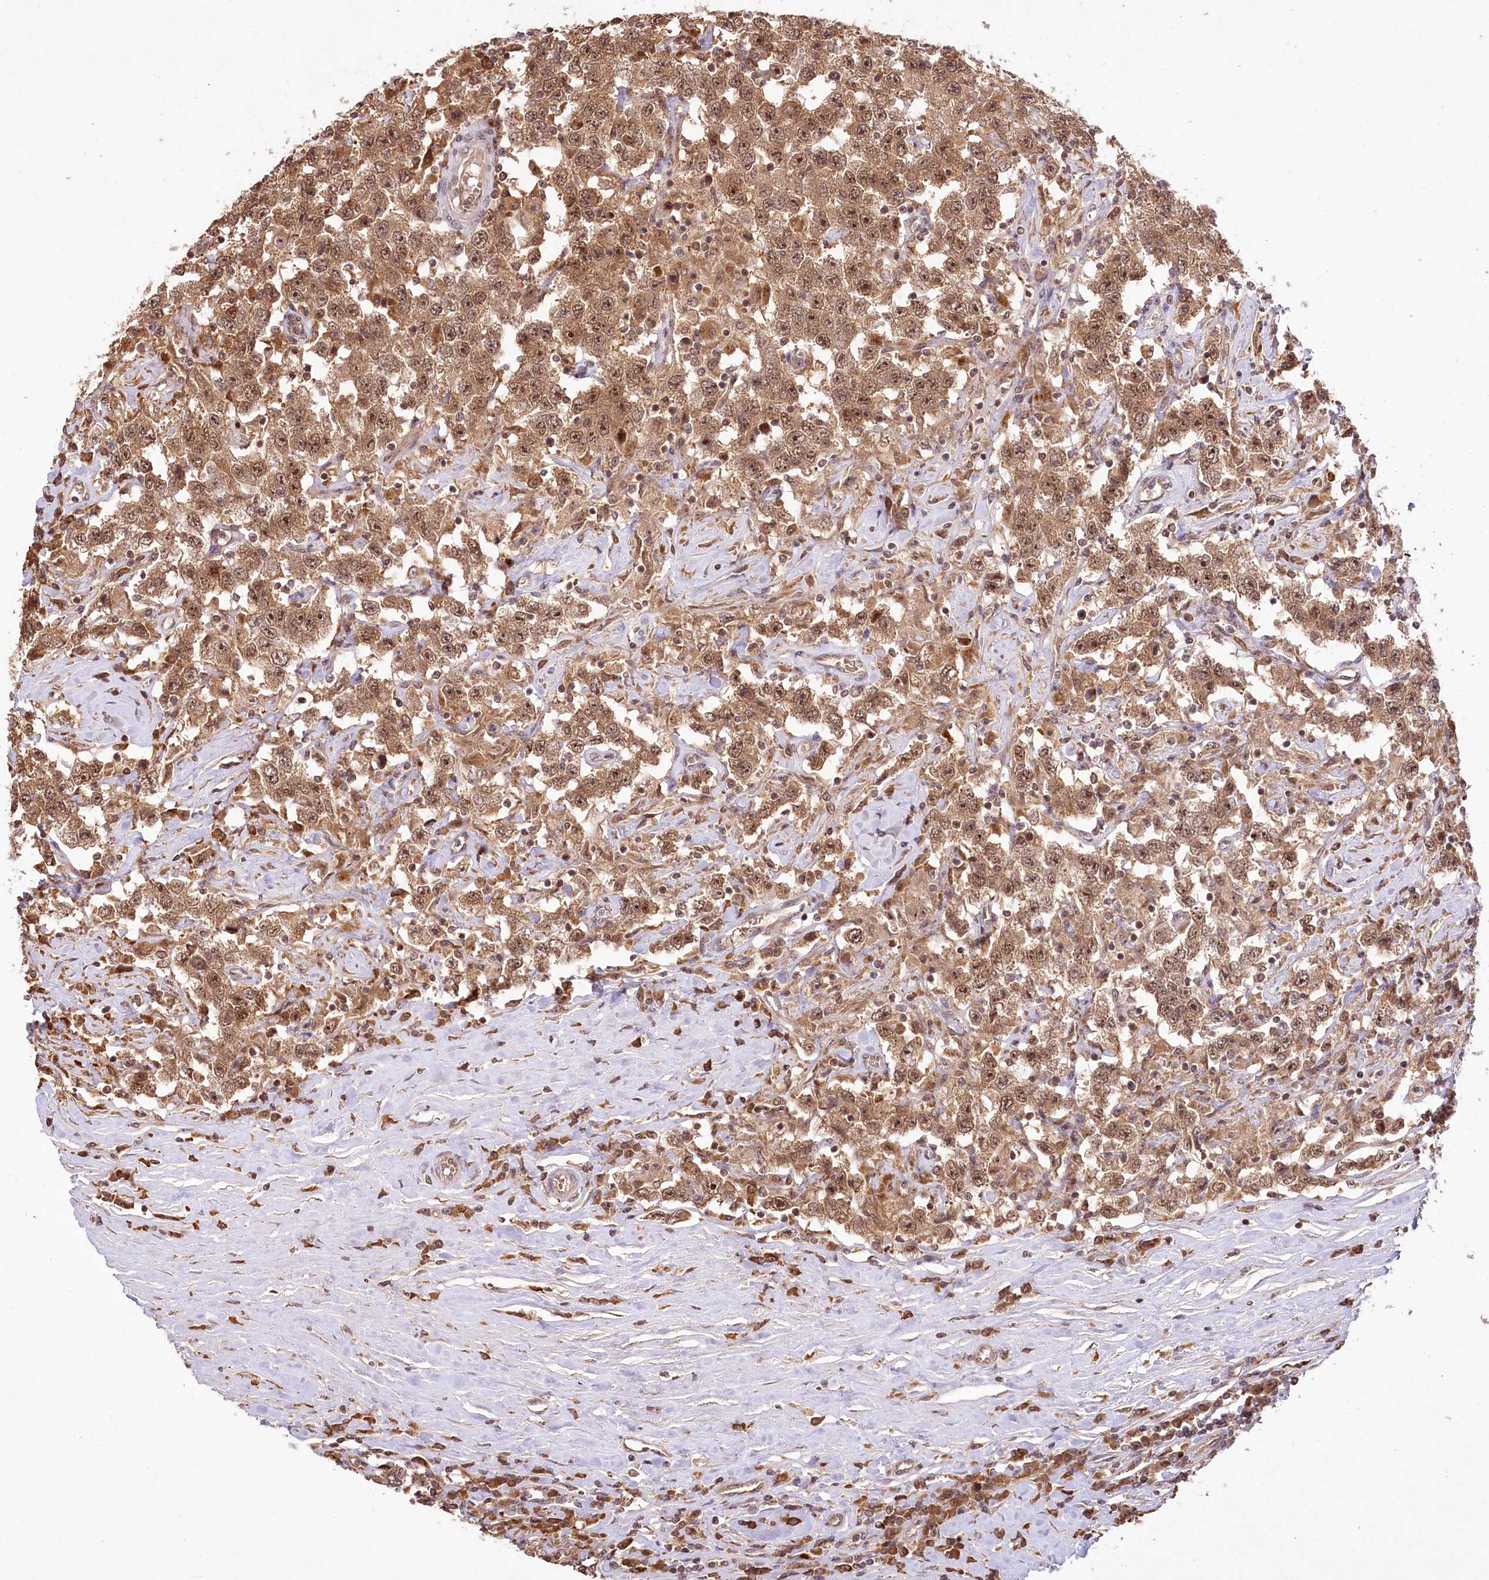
{"staining": {"intensity": "moderate", "quantity": ">75%", "location": "cytoplasmic/membranous,nuclear"}, "tissue": "testis cancer", "cell_type": "Tumor cells", "image_type": "cancer", "snomed": [{"axis": "morphology", "description": "Seminoma, NOS"}, {"axis": "topography", "description": "Testis"}], "caption": "A photomicrograph of testis cancer stained for a protein shows moderate cytoplasmic/membranous and nuclear brown staining in tumor cells. The protein of interest is stained brown, and the nuclei are stained in blue (DAB IHC with brightfield microscopy, high magnification).", "gene": "SERGEF", "patient": {"sex": "male", "age": 41}}